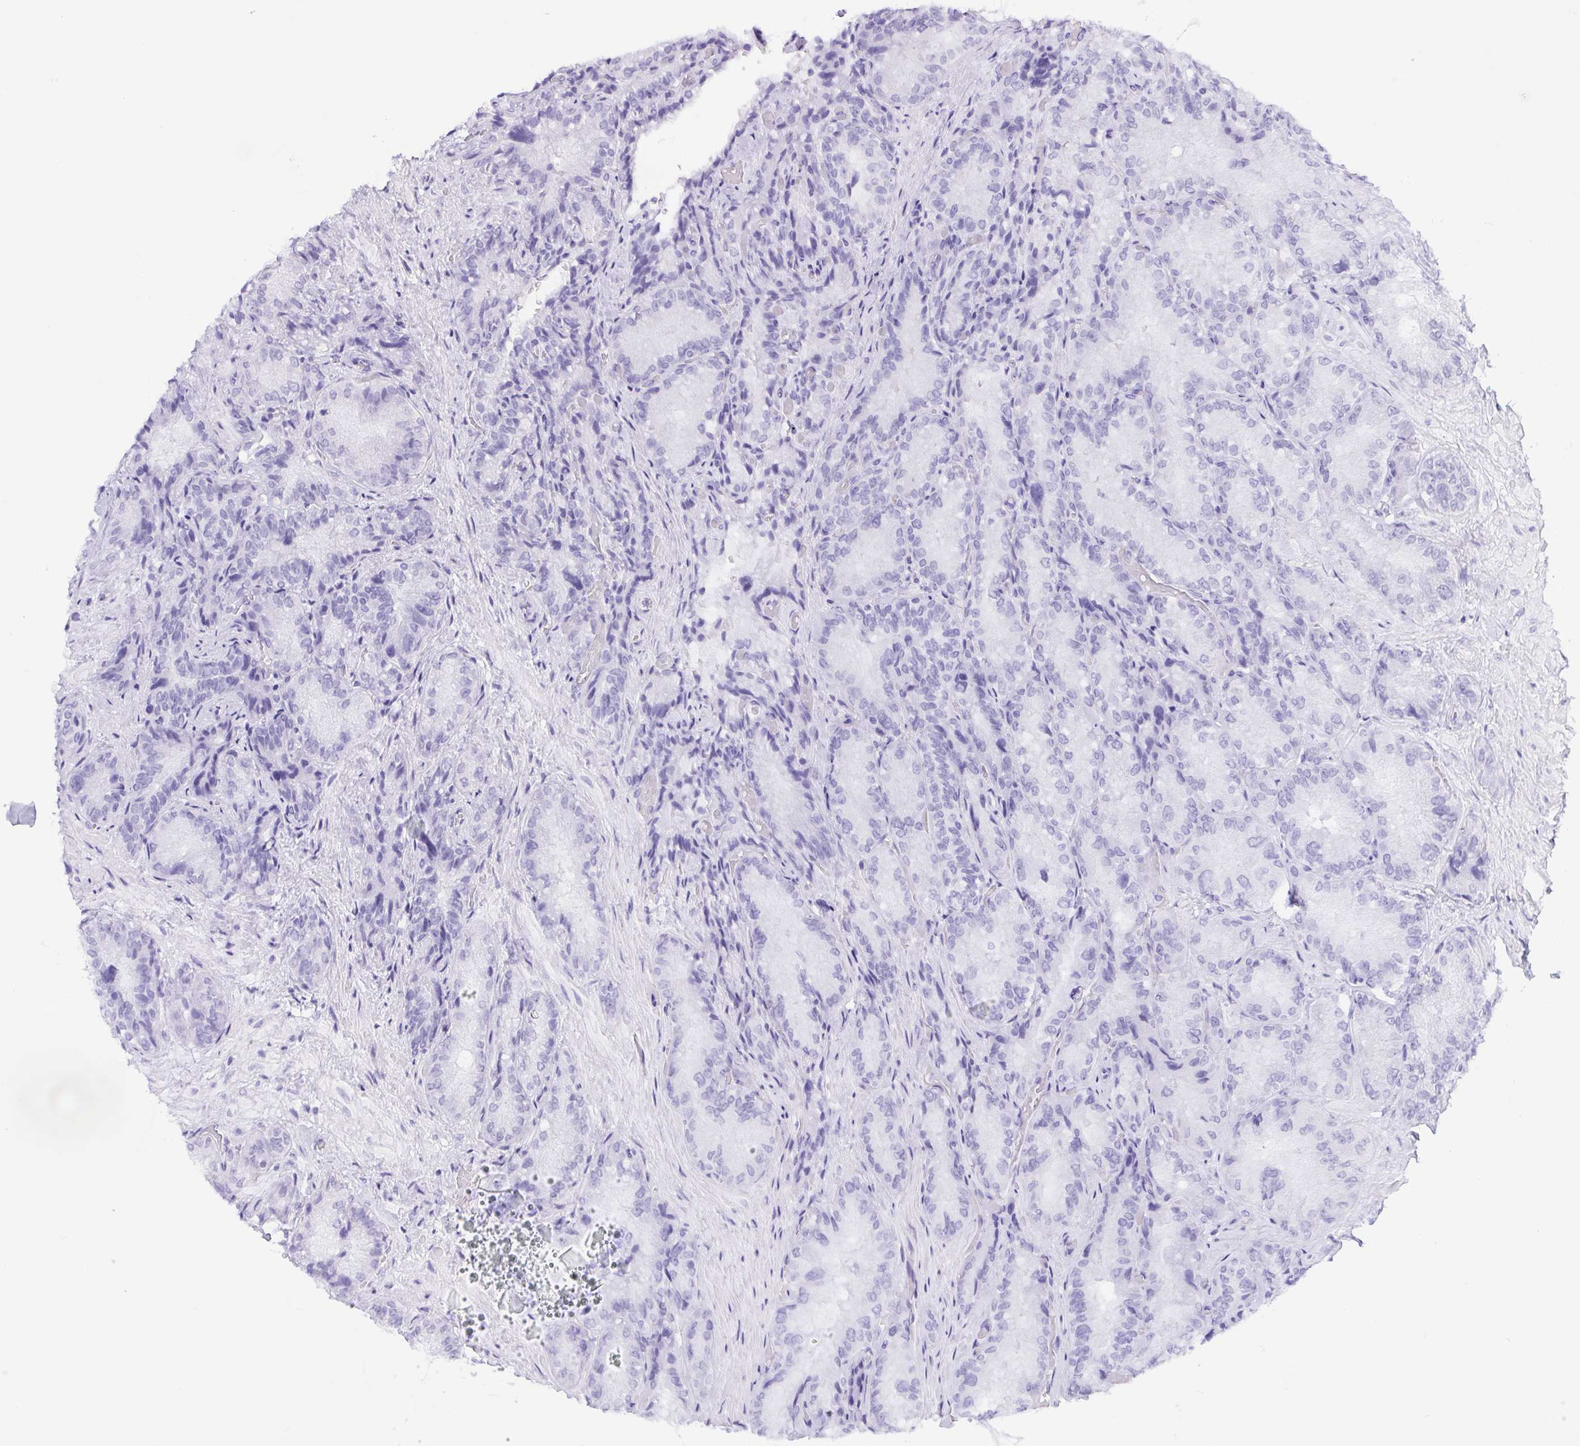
{"staining": {"intensity": "negative", "quantity": "none", "location": "none"}, "tissue": "seminal vesicle", "cell_type": "Glandular cells", "image_type": "normal", "snomed": [{"axis": "morphology", "description": "Normal tissue, NOS"}, {"axis": "topography", "description": "Seminal veicle"}], "caption": "DAB immunohistochemical staining of normal seminal vesicle displays no significant positivity in glandular cells. Brightfield microscopy of immunohistochemistry (IHC) stained with DAB (brown) and hematoxylin (blue), captured at high magnification.", "gene": "ERP27", "patient": {"sex": "male", "age": 57}}